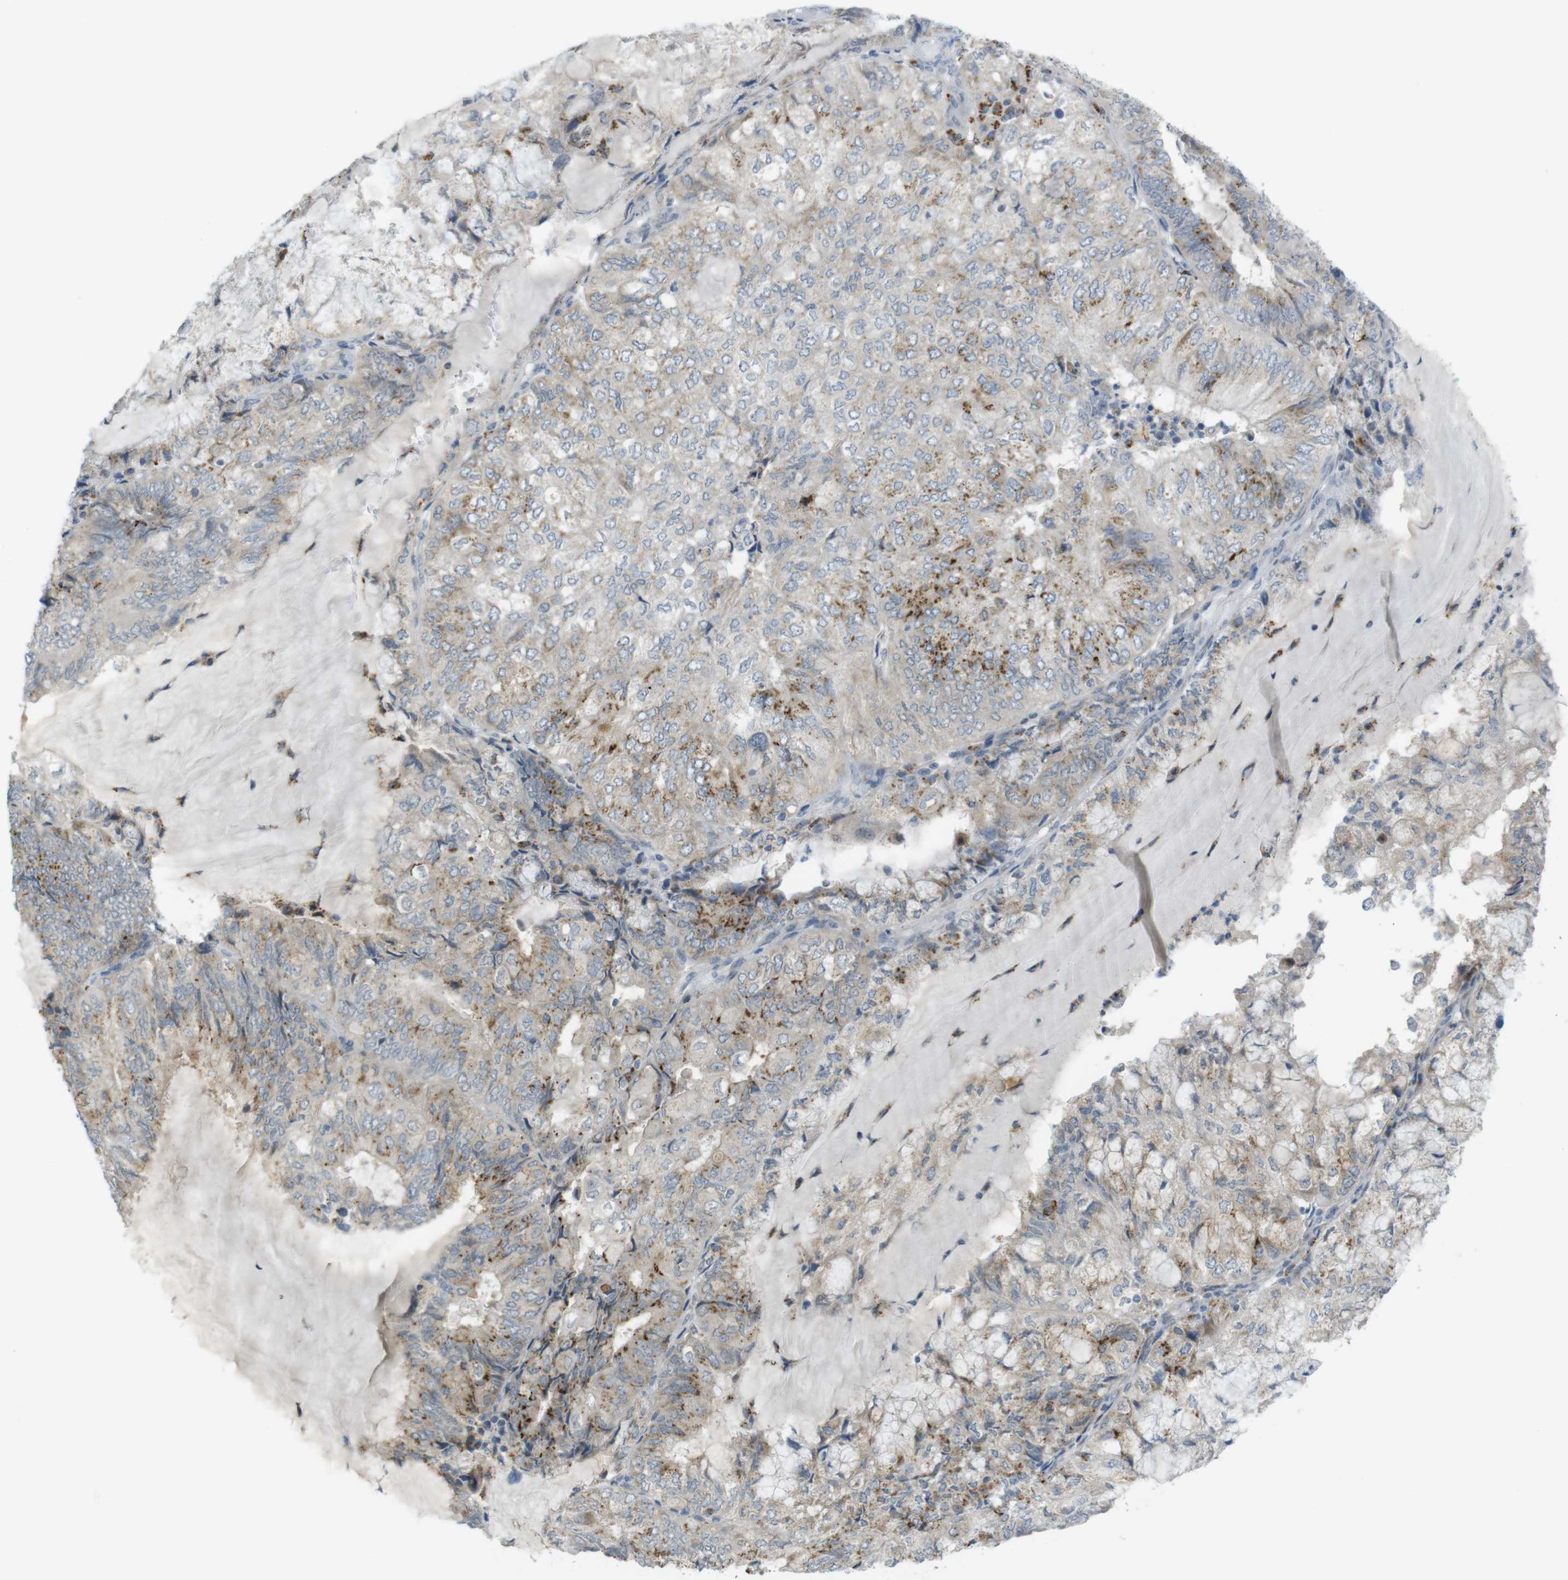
{"staining": {"intensity": "moderate", "quantity": ">75%", "location": "cytoplasmic/membranous"}, "tissue": "endometrial cancer", "cell_type": "Tumor cells", "image_type": "cancer", "snomed": [{"axis": "morphology", "description": "Adenocarcinoma, NOS"}, {"axis": "topography", "description": "Endometrium"}], "caption": "Immunohistochemical staining of human endometrial cancer (adenocarcinoma) demonstrates medium levels of moderate cytoplasmic/membranous protein expression in about >75% of tumor cells. The protein is stained brown, and the nuclei are stained in blue (DAB IHC with brightfield microscopy, high magnification).", "gene": "UGT8", "patient": {"sex": "female", "age": 81}}